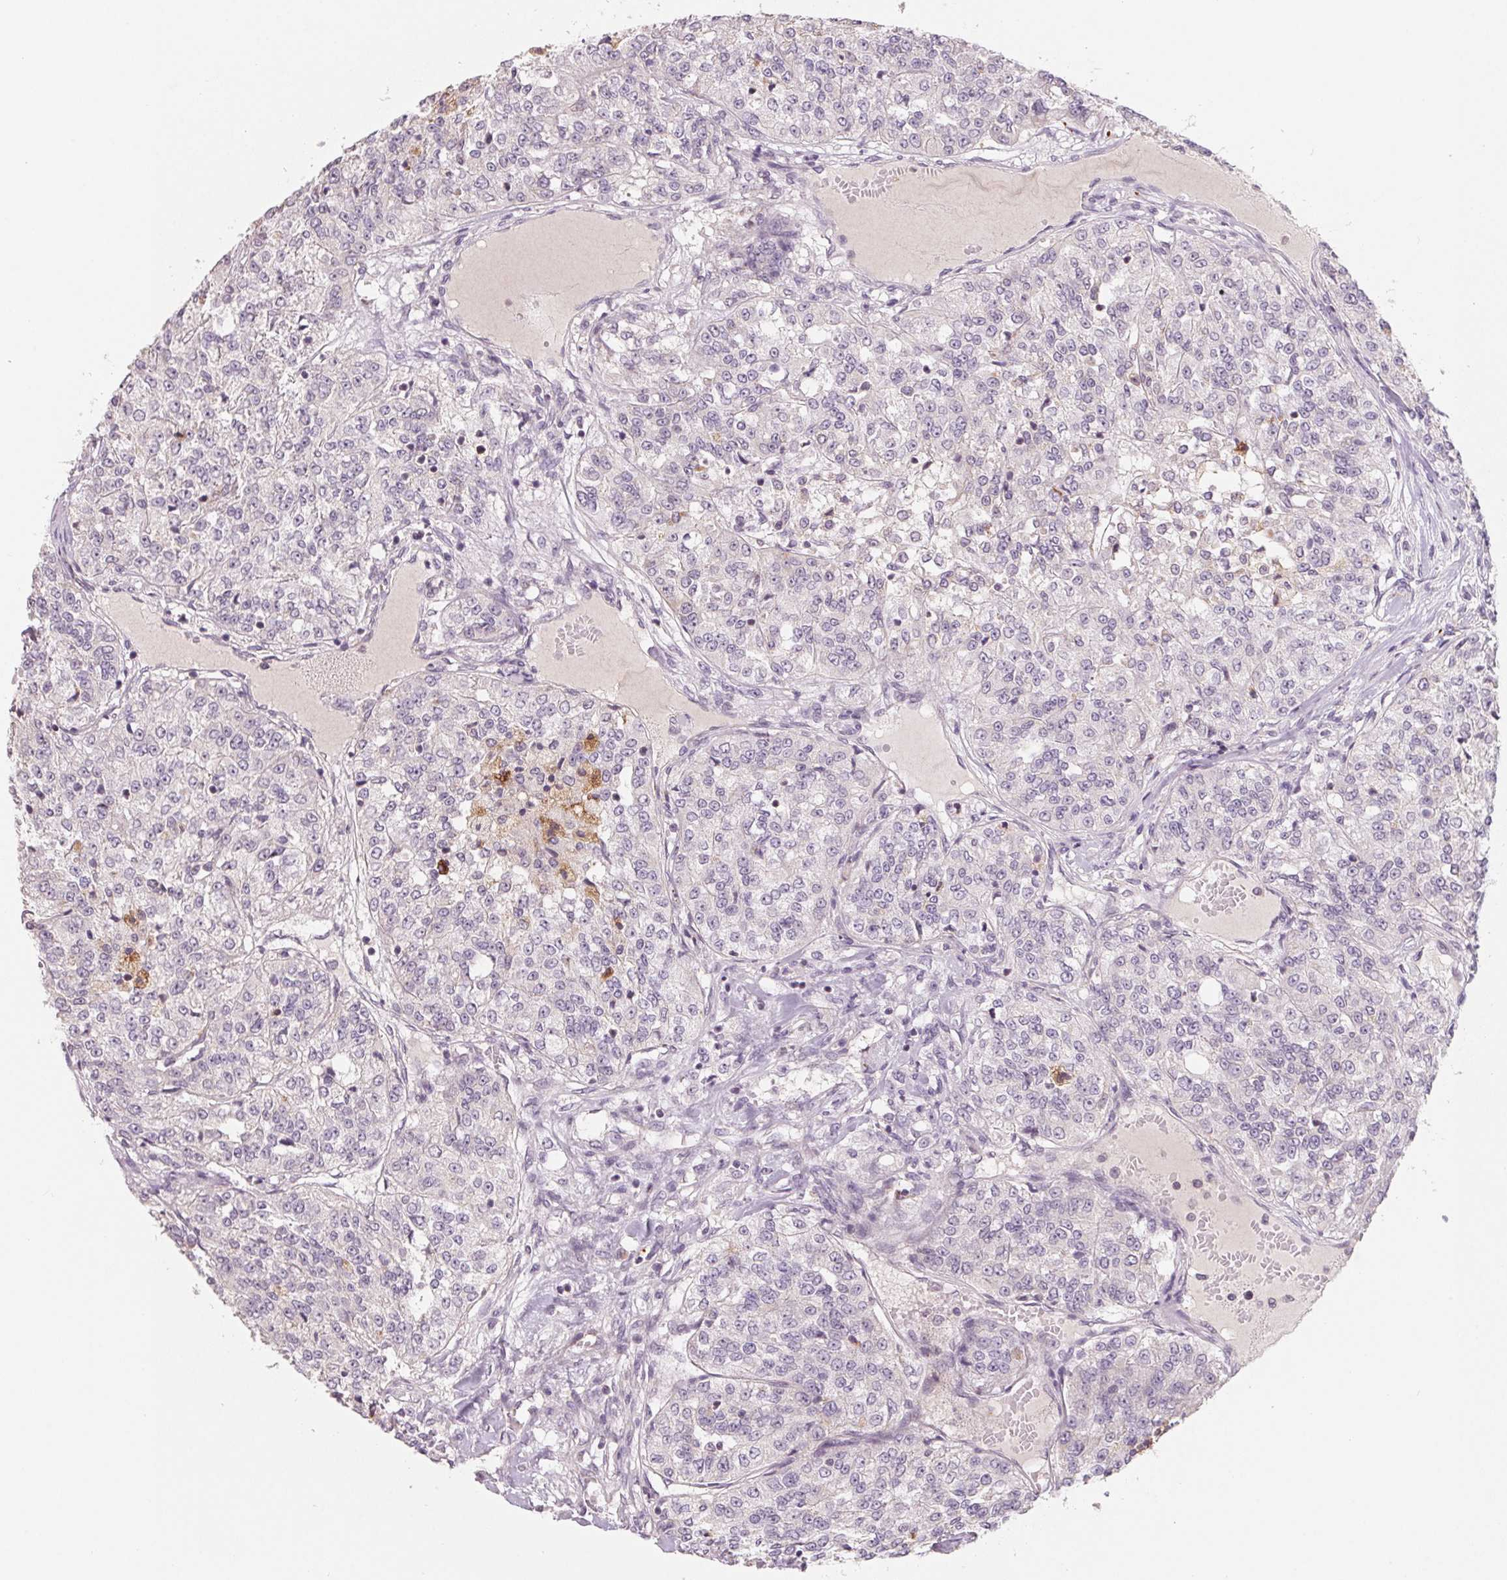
{"staining": {"intensity": "negative", "quantity": "none", "location": "none"}, "tissue": "renal cancer", "cell_type": "Tumor cells", "image_type": "cancer", "snomed": [{"axis": "morphology", "description": "Adenocarcinoma, NOS"}, {"axis": "topography", "description": "Kidney"}], "caption": "A micrograph of human renal cancer is negative for staining in tumor cells.", "gene": "AQP8", "patient": {"sex": "female", "age": 63}}